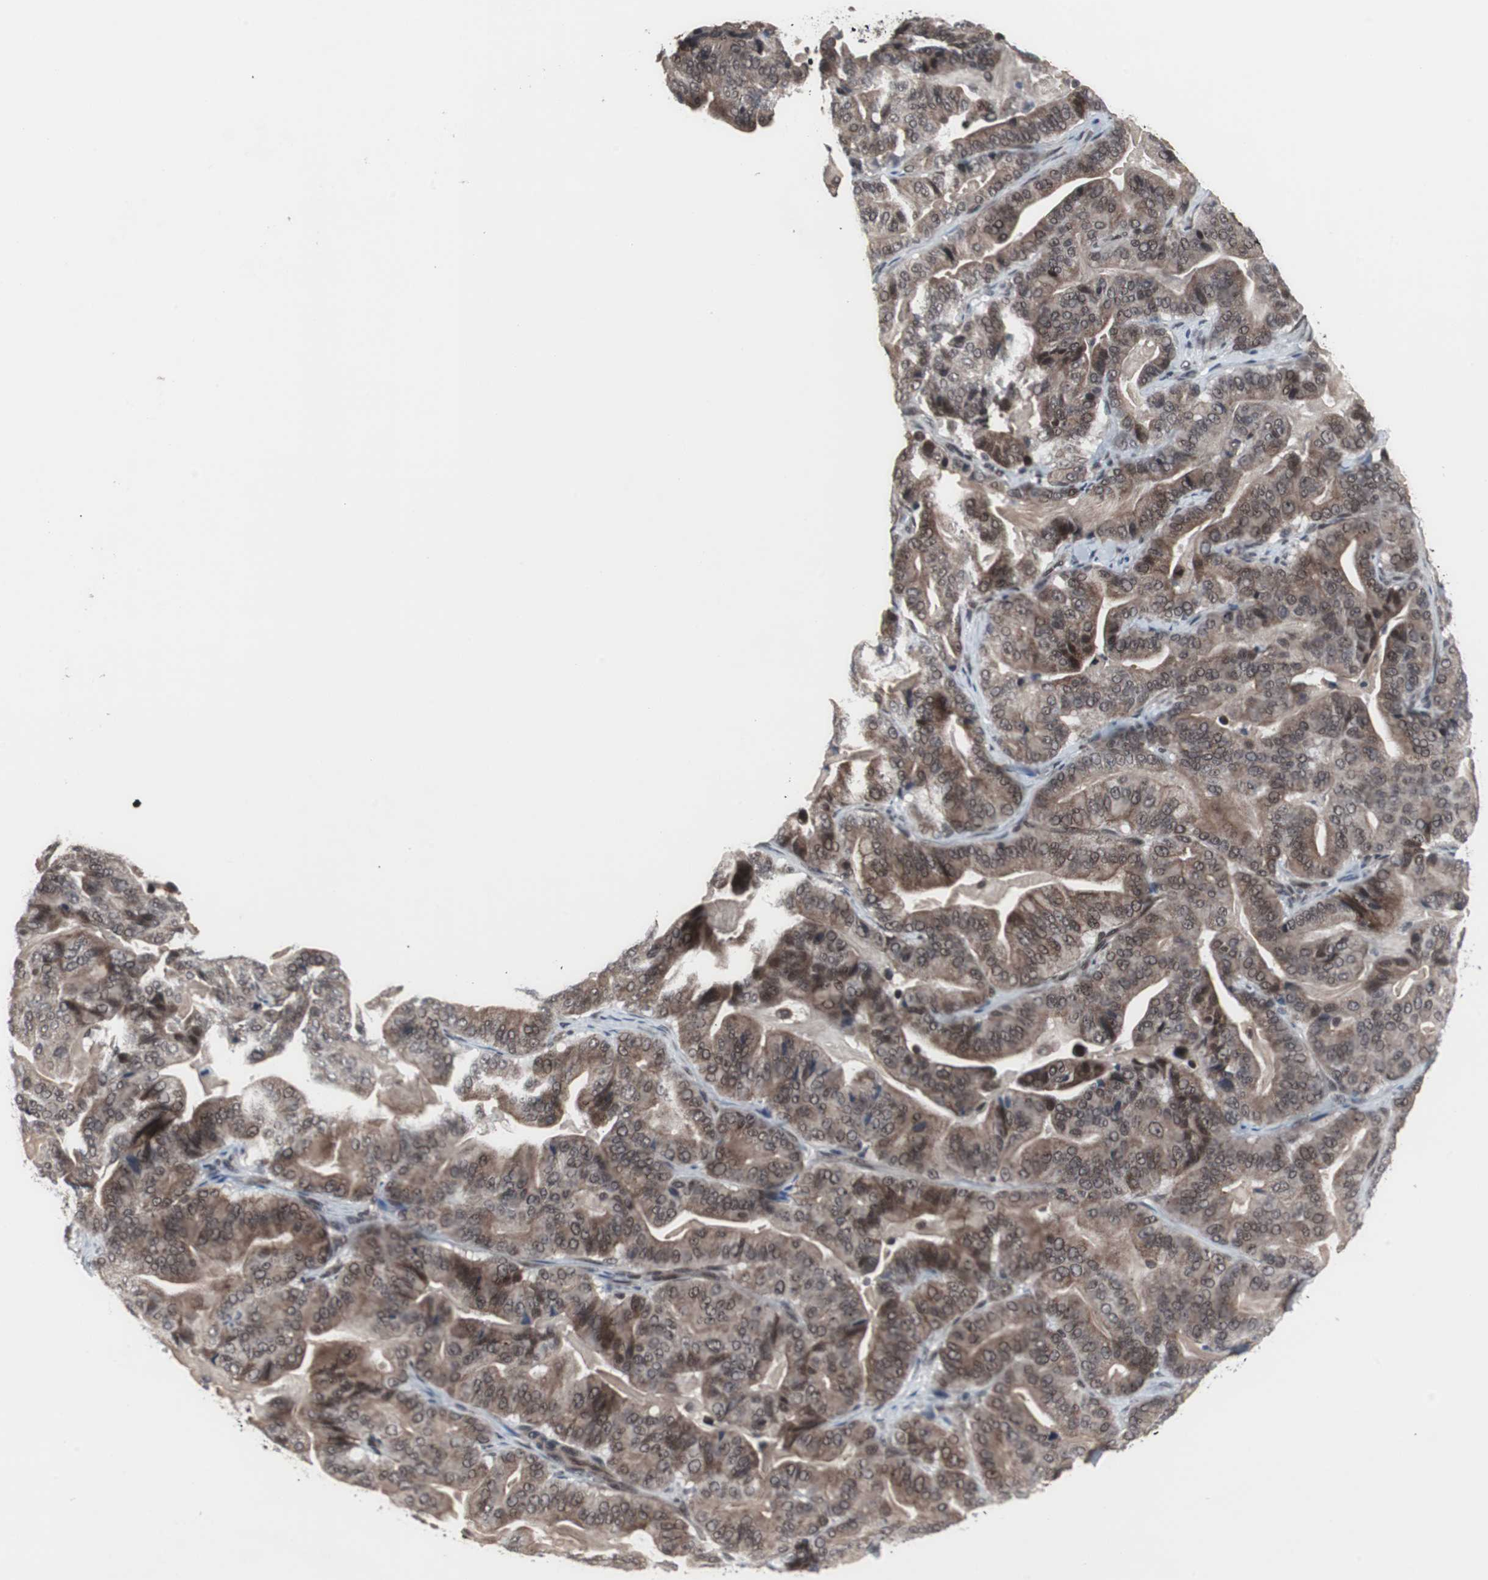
{"staining": {"intensity": "moderate", "quantity": ">75%", "location": "cytoplasmic/membranous,nuclear"}, "tissue": "pancreatic cancer", "cell_type": "Tumor cells", "image_type": "cancer", "snomed": [{"axis": "morphology", "description": "Adenocarcinoma, NOS"}, {"axis": "topography", "description": "Pancreas"}], "caption": "Protein staining of pancreatic adenocarcinoma tissue demonstrates moderate cytoplasmic/membranous and nuclear expression in approximately >75% of tumor cells.", "gene": "GTF2F2", "patient": {"sex": "male", "age": 63}}